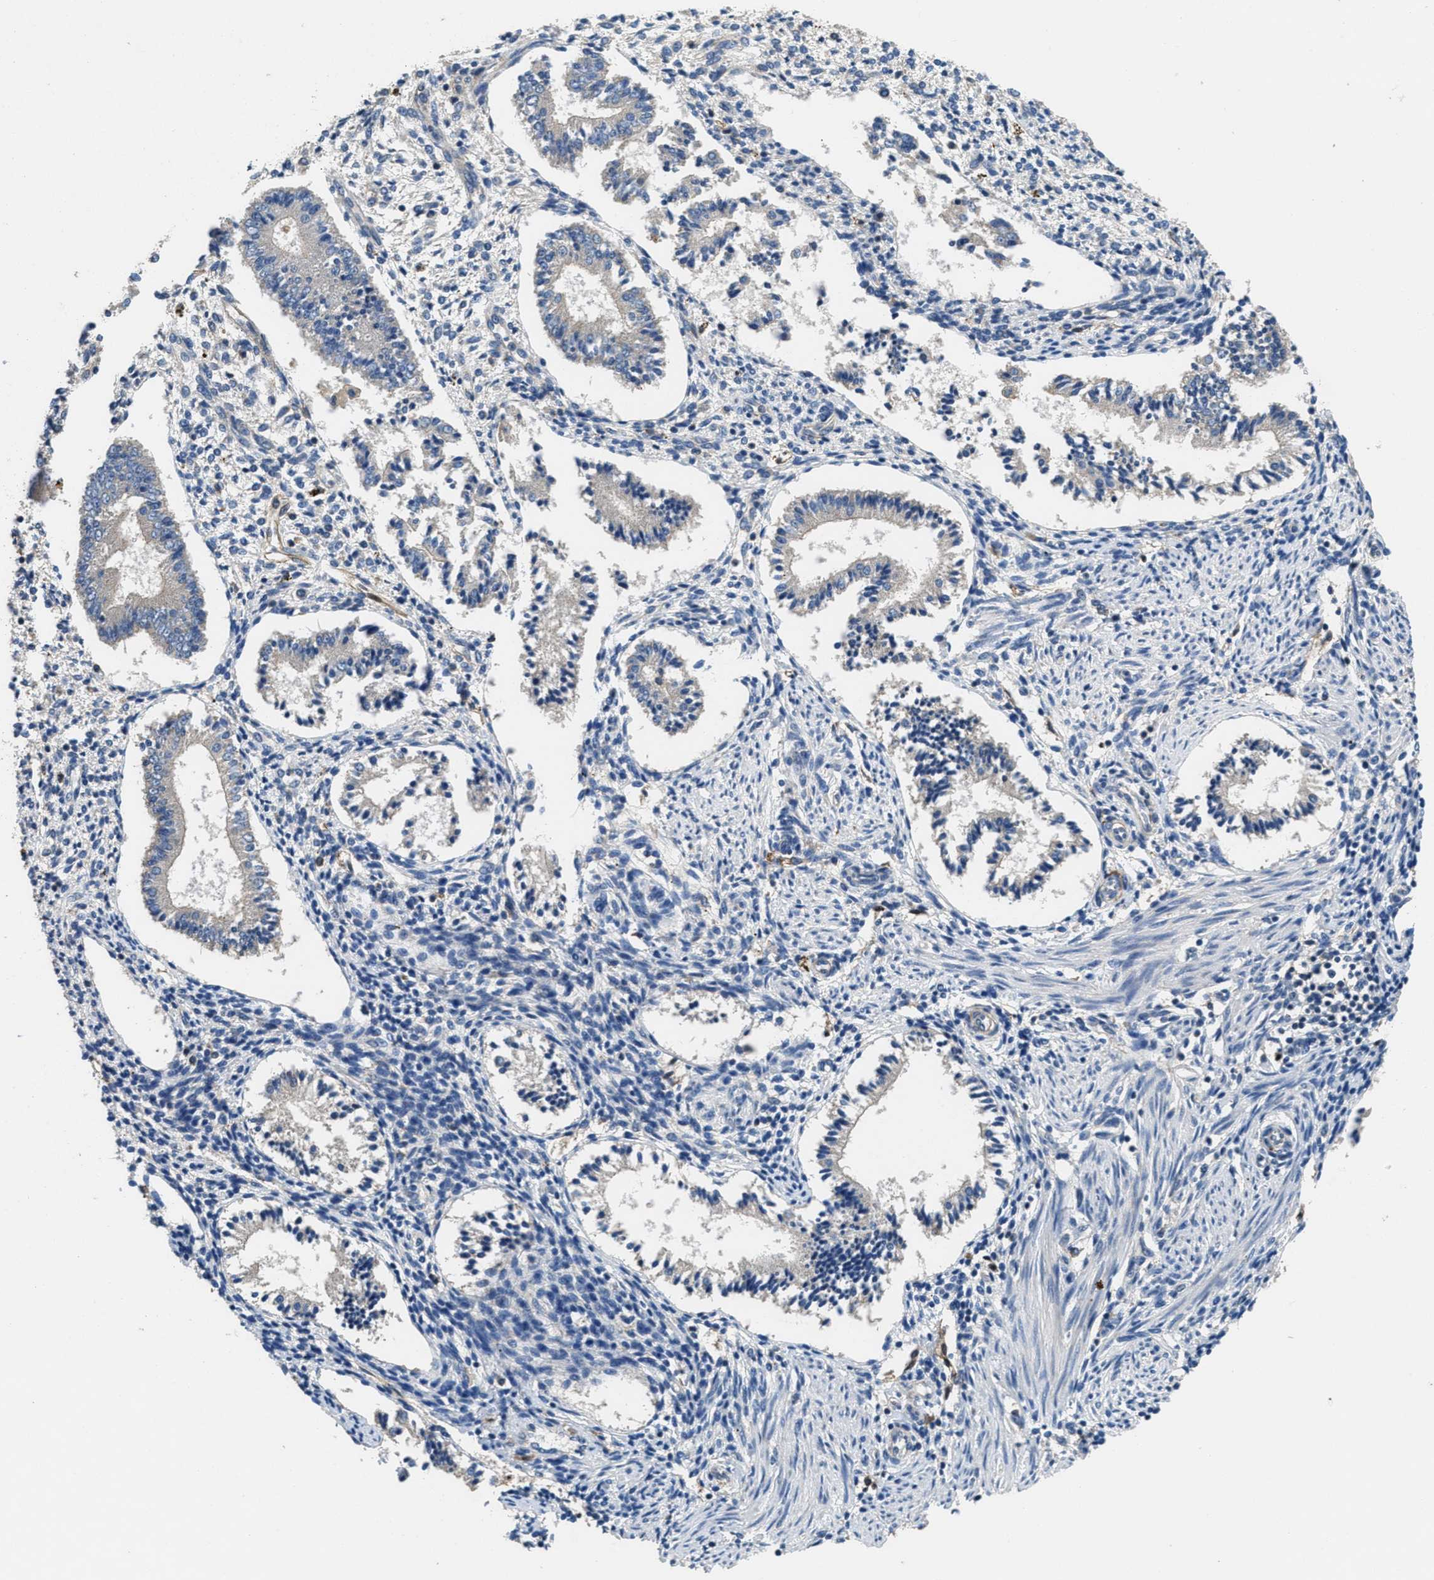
{"staining": {"intensity": "negative", "quantity": "none", "location": "none"}, "tissue": "endometrium", "cell_type": "Cells in endometrial stroma", "image_type": "normal", "snomed": [{"axis": "morphology", "description": "Normal tissue, NOS"}, {"axis": "topography", "description": "Endometrium"}], "caption": "Endometrium was stained to show a protein in brown. There is no significant expression in cells in endometrial stroma. (Stains: DAB IHC with hematoxylin counter stain, Microscopy: brightfield microscopy at high magnification).", "gene": "DGKE", "patient": {"sex": "female", "age": 42}}